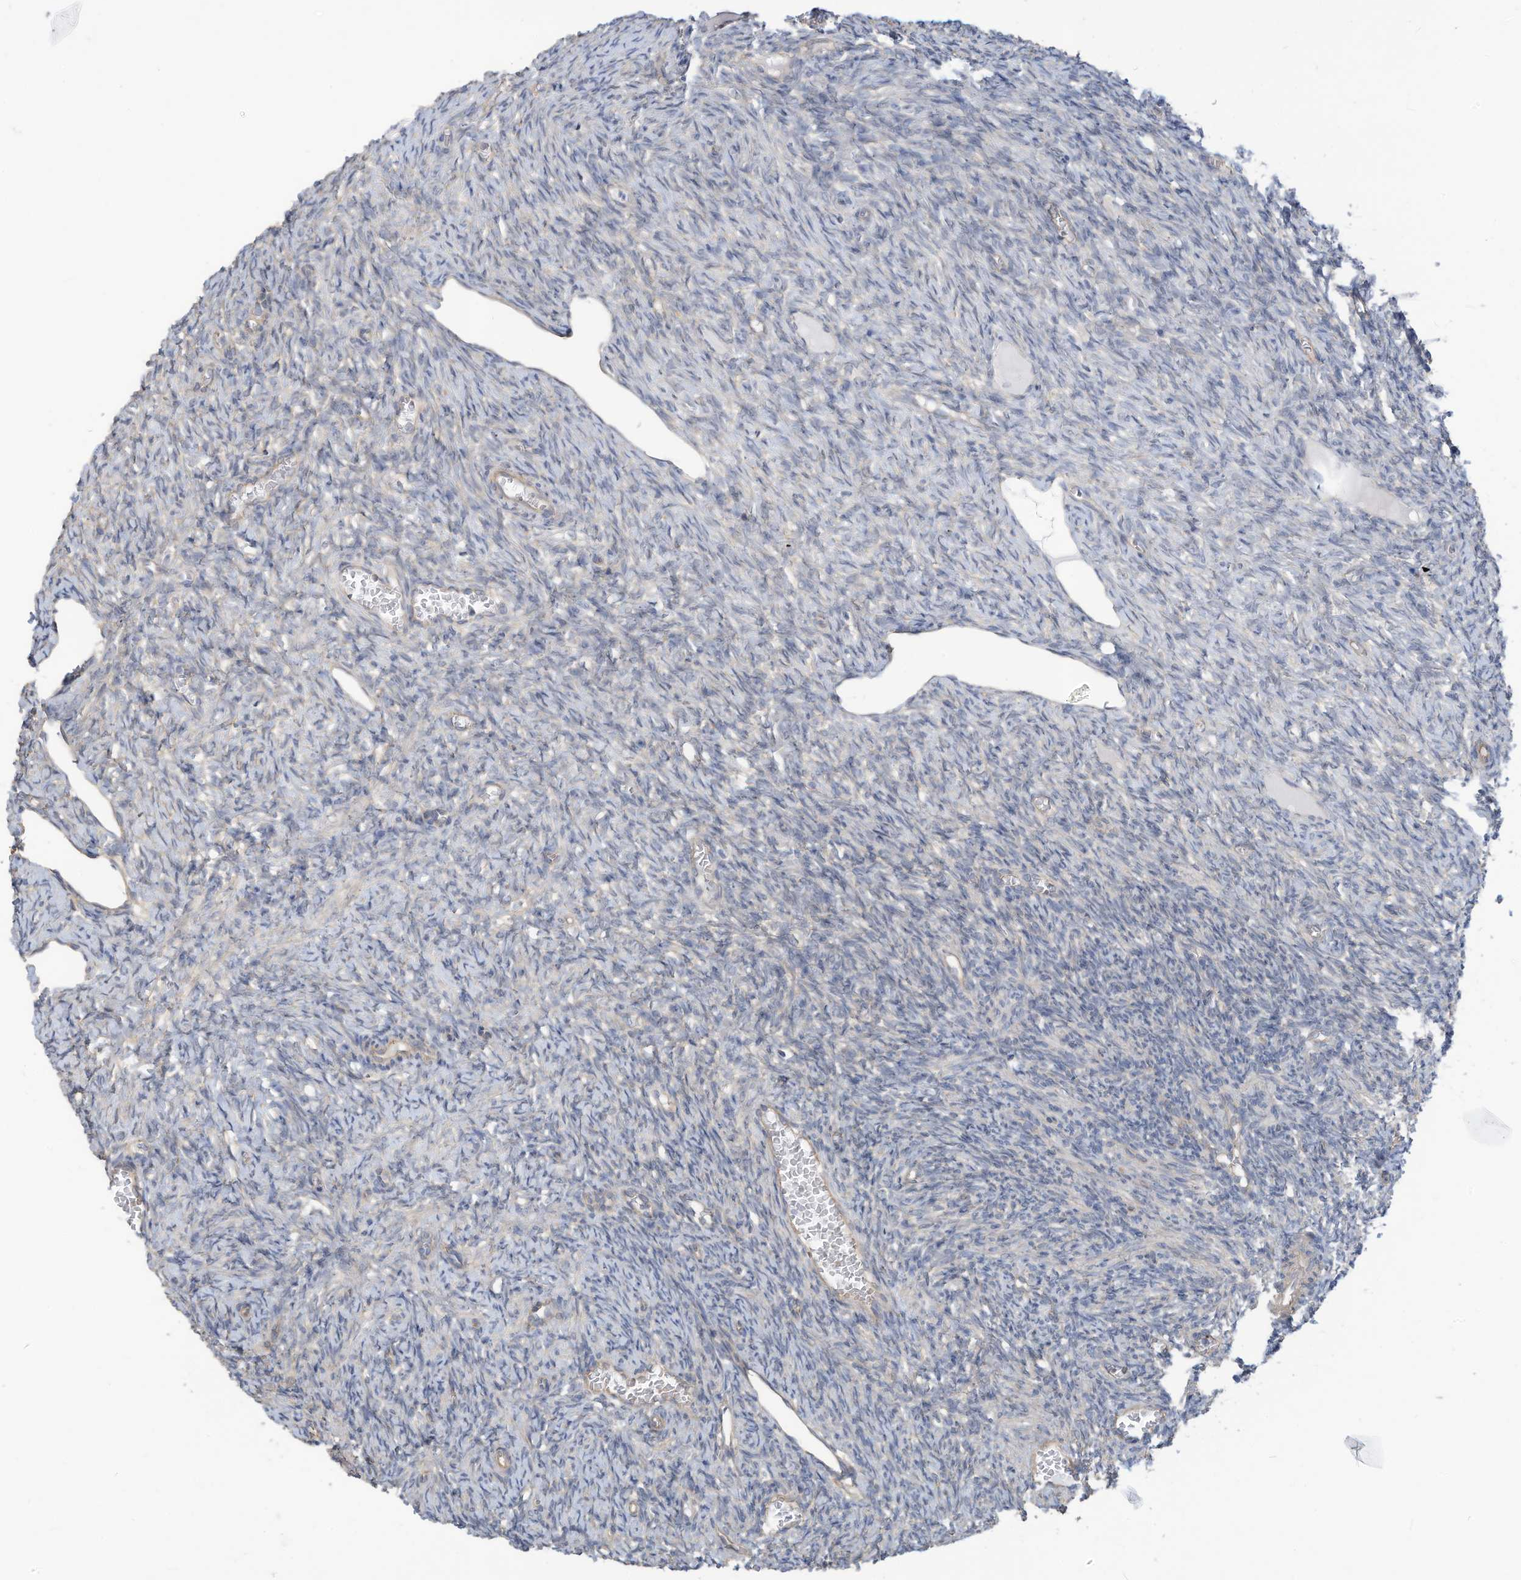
{"staining": {"intensity": "negative", "quantity": "none", "location": "none"}, "tissue": "ovary", "cell_type": "Ovarian stroma cells", "image_type": "normal", "snomed": [{"axis": "morphology", "description": "Normal tissue, NOS"}, {"axis": "topography", "description": "Ovary"}], "caption": "Immunohistochemistry (IHC) histopathology image of unremarkable ovary: human ovary stained with DAB displays no significant protein staining in ovarian stroma cells.", "gene": "ADAT2", "patient": {"sex": "female", "age": 27}}